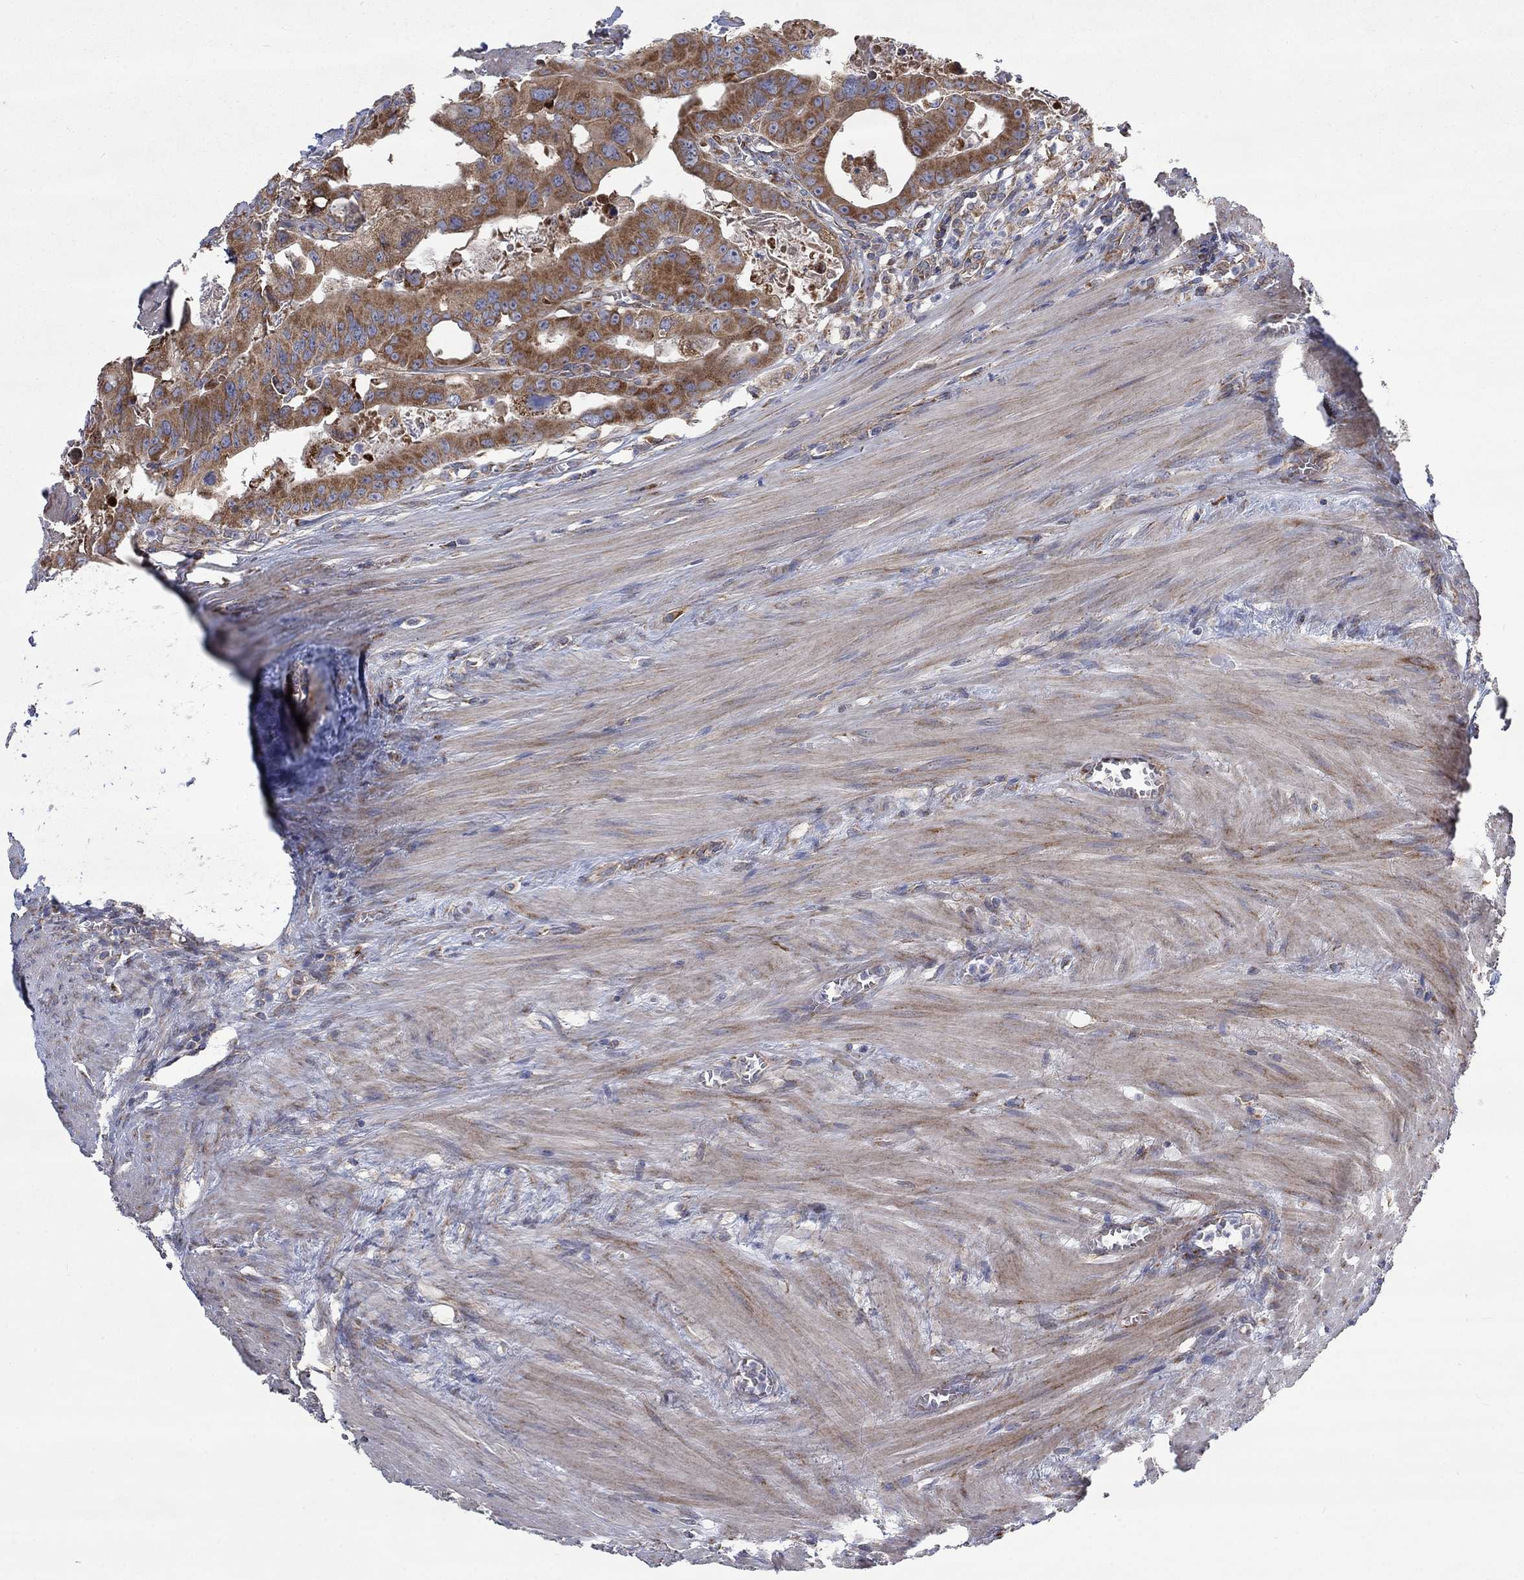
{"staining": {"intensity": "moderate", "quantity": ">75%", "location": "cytoplasmic/membranous"}, "tissue": "colorectal cancer", "cell_type": "Tumor cells", "image_type": "cancer", "snomed": [{"axis": "morphology", "description": "Adenocarcinoma, NOS"}, {"axis": "topography", "description": "Rectum"}], "caption": "This image reveals colorectal cancer (adenocarcinoma) stained with immunohistochemistry to label a protein in brown. The cytoplasmic/membranous of tumor cells show moderate positivity for the protein. Nuclei are counter-stained blue.", "gene": "RPLP0", "patient": {"sex": "male", "age": 64}}